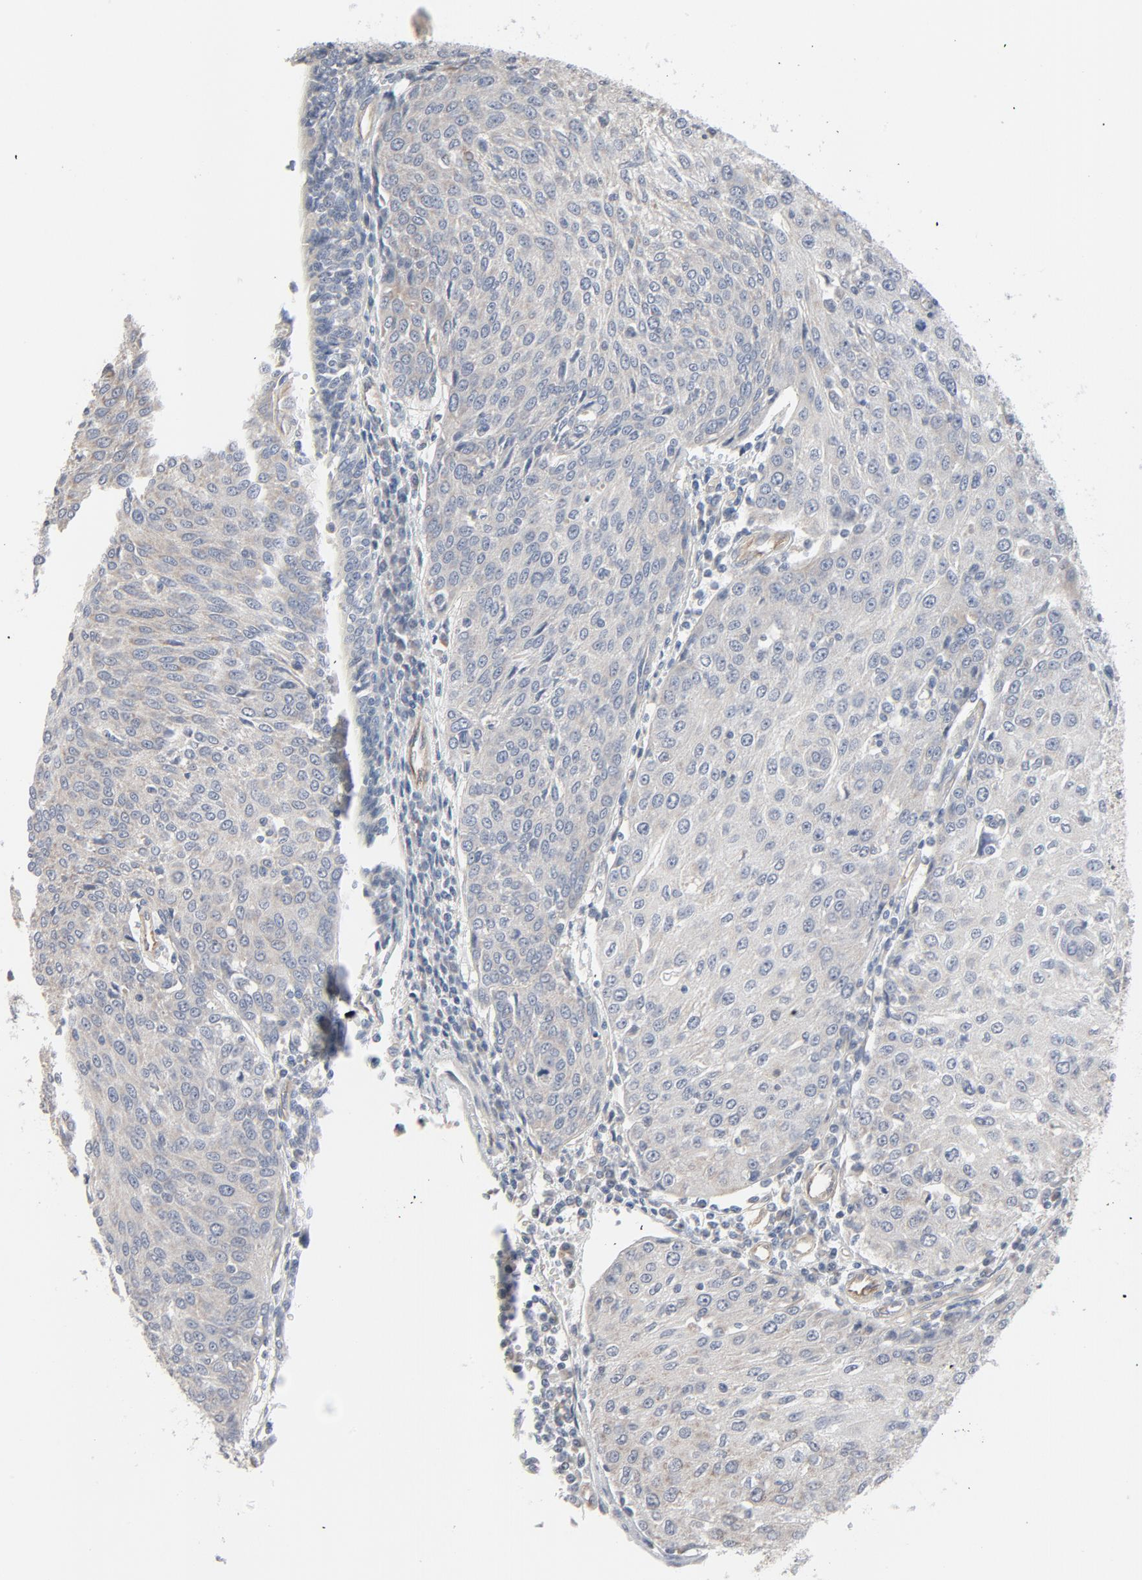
{"staining": {"intensity": "negative", "quantity": "none", "location": "none"}, "tissue": "urothelial cancer", "cell_type": "Tumor cells", "image_type": "cancer", "snomed": [{"axis": "morphology", "description": "Urothelial carcinoma, High grade"}, {"axis": "topography", "description": "Urinary bladder"}], "caption": "High power microscopy photomicrograph of an IHC histopathology image of urothelial cancer, revealing no significant staining in tumor cells. (DAB (3,3'-diaminobenzidine) immunohistochemistry with hematoxylin counter stain).", "gene": "TRIOBP", "patient": {"sex": "female", "age": 85}}